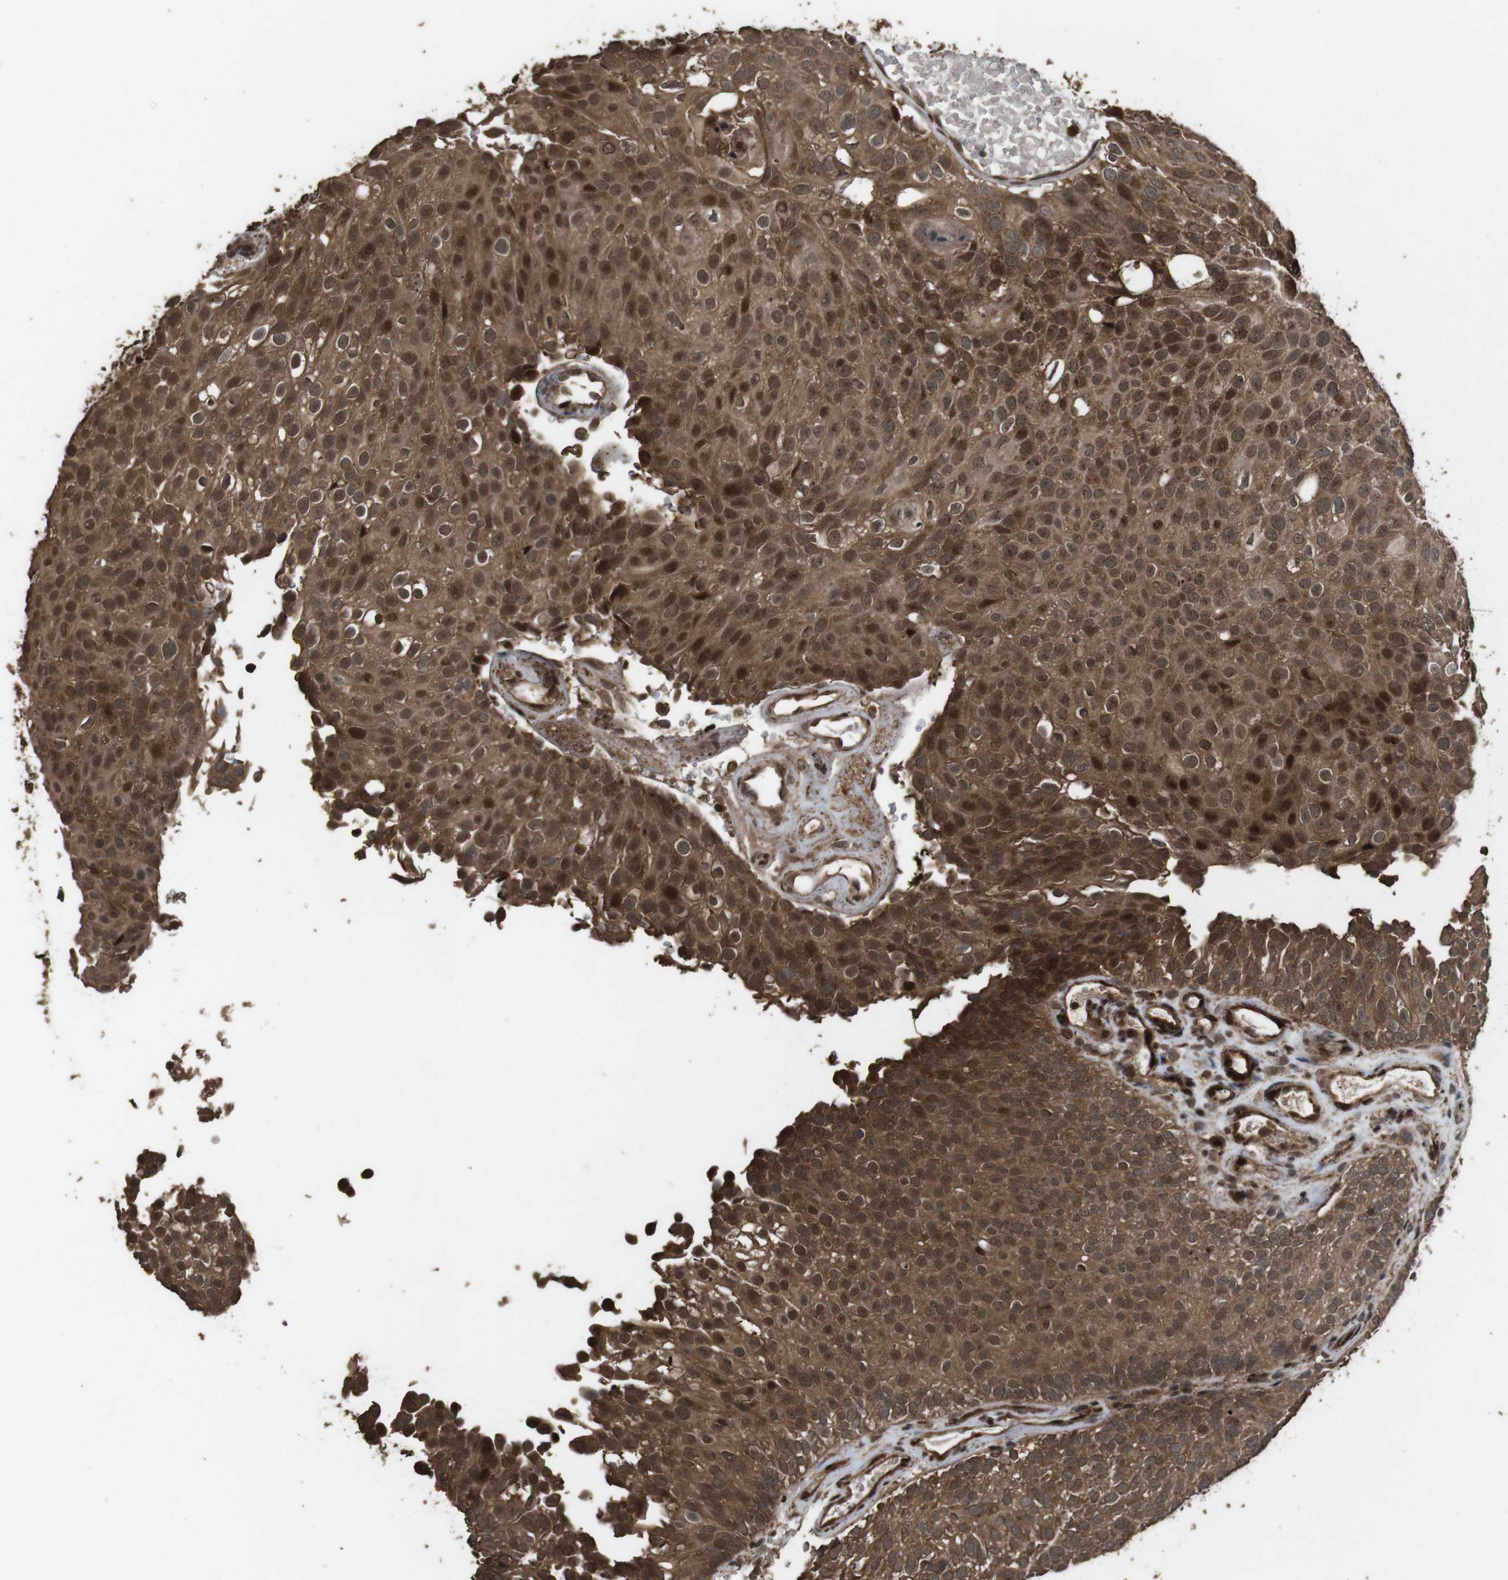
{"staining": {"intensity": "strong", "quantity": ">75%", "location": "cytoplasmic/membranous,nuclear"}, "tissue": "urothelial cancer", "cell_type": "Tumor cells", "image_type": "cancer", "snomed": [{"axis": "morphology", "description": "Urothelial carcinoma, Low grade"}, {"axis": "topography", "description": "Urinary bladder"}], "caption": "Brown immunohistochemical staining in human urothelial cancer displays strong cytoplasmic/membranous and nuclear staining in about >75% of tumor cells. (DAB IHC with brightfield microscopy, high magnification).", "gene": "RRAS2", "patient": {"sex": "male", "age": 78}}